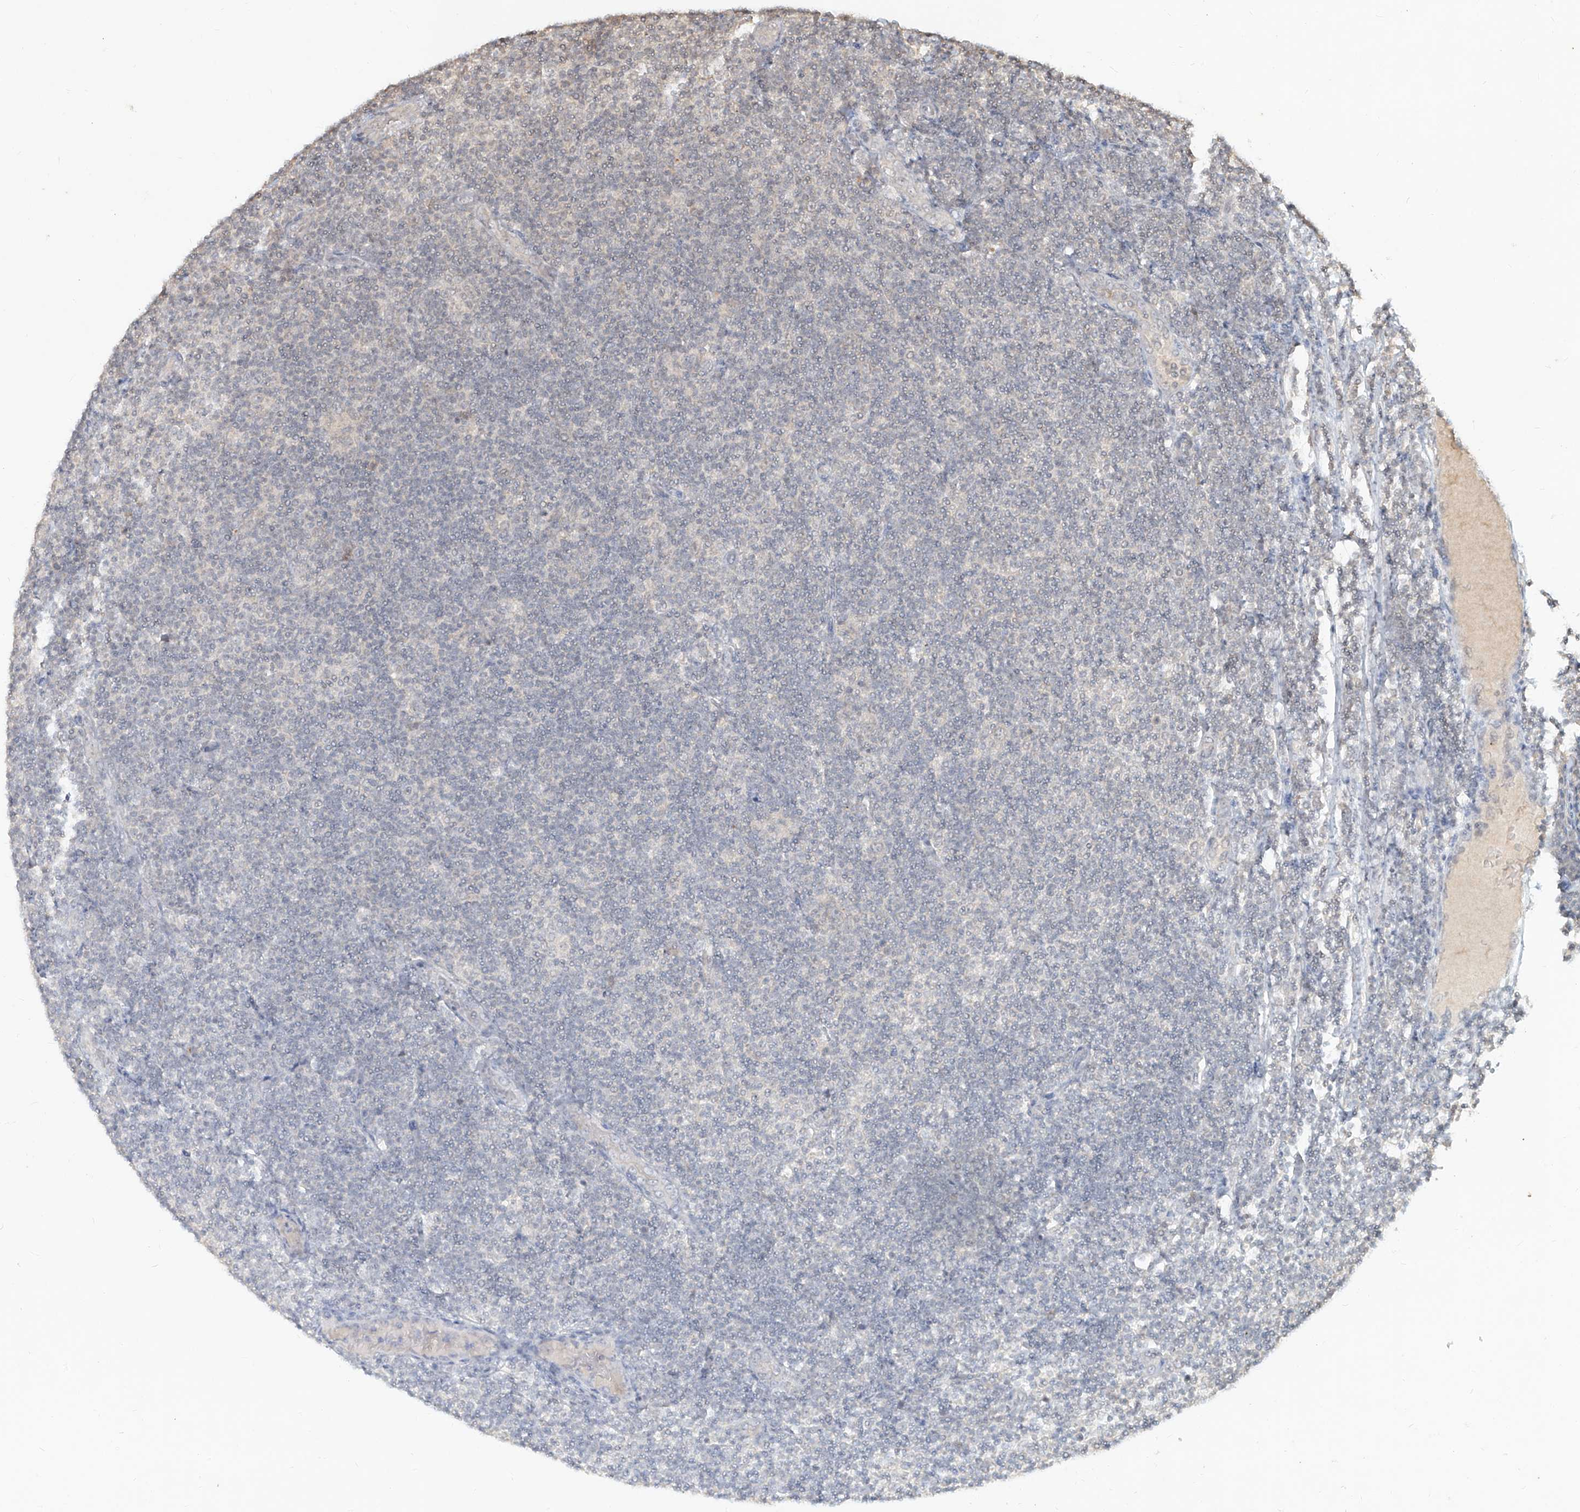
{"staining": {"intensity": "negative", "quantity": "none", "location": "none"}, "tissue": "lymphoma", "cell_type": "Tumor cells", "image_type": "cancer", "snomed": [{"axis": "morphology", "description": "Malignant lymphoma, non-Hodgkin's type, Low grade"}, {"axis": "topography", "description": "Lymph node"}], "caption": "High power microscopy histopathology image of an immunohistochemistry (IHC) micrograph of low-grade malignant lymphoma, non-Hodgkin's type, revealing no significant expression in tumor cells. (Stains: DAB IHC with hematoxylin counter stain, Microscopy: brightfield microscopy at high magnification).", "gene": "UBE2K", "patient": {"sex": "male", "age": 83}}